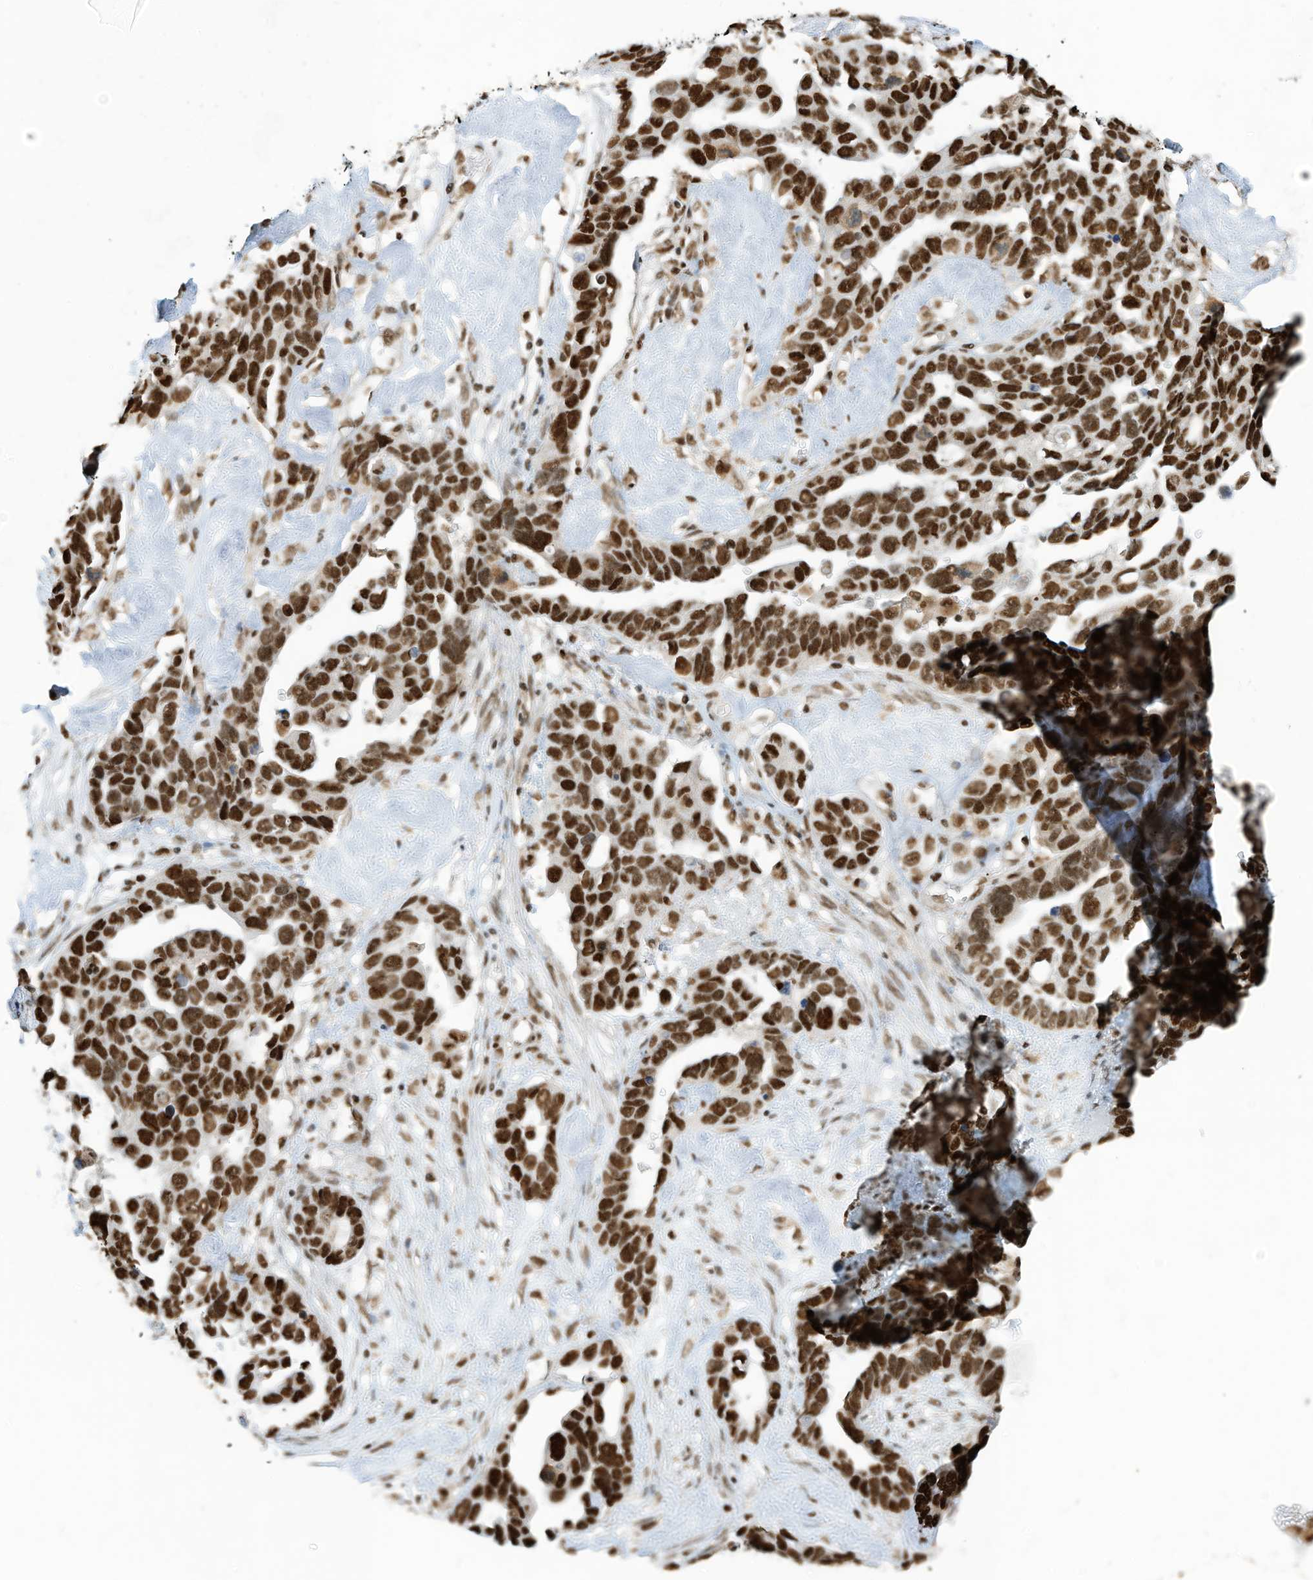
{"staining": {"intensity": "strong", "quantity": ">75%", "location": "nuclear"}, "tissue": "ovarian cancer", "cell_type": "Tumor cells", "image_type": "cancer", "snomed": [{"axis": "morphology", "description": "Cystadenocarcinoma, serous, NOS"}, {"axis": "topography", "description": "Ovary"}], "caption": "High-power microscopy captured an IHC histopathology image of ovarian serous cystadenocarcinoma, revealing strong nuclear expression in approximately >75% of tumor cells.", "gene": "SAMD15", "patient": {"sex": "female", "age": 54}}